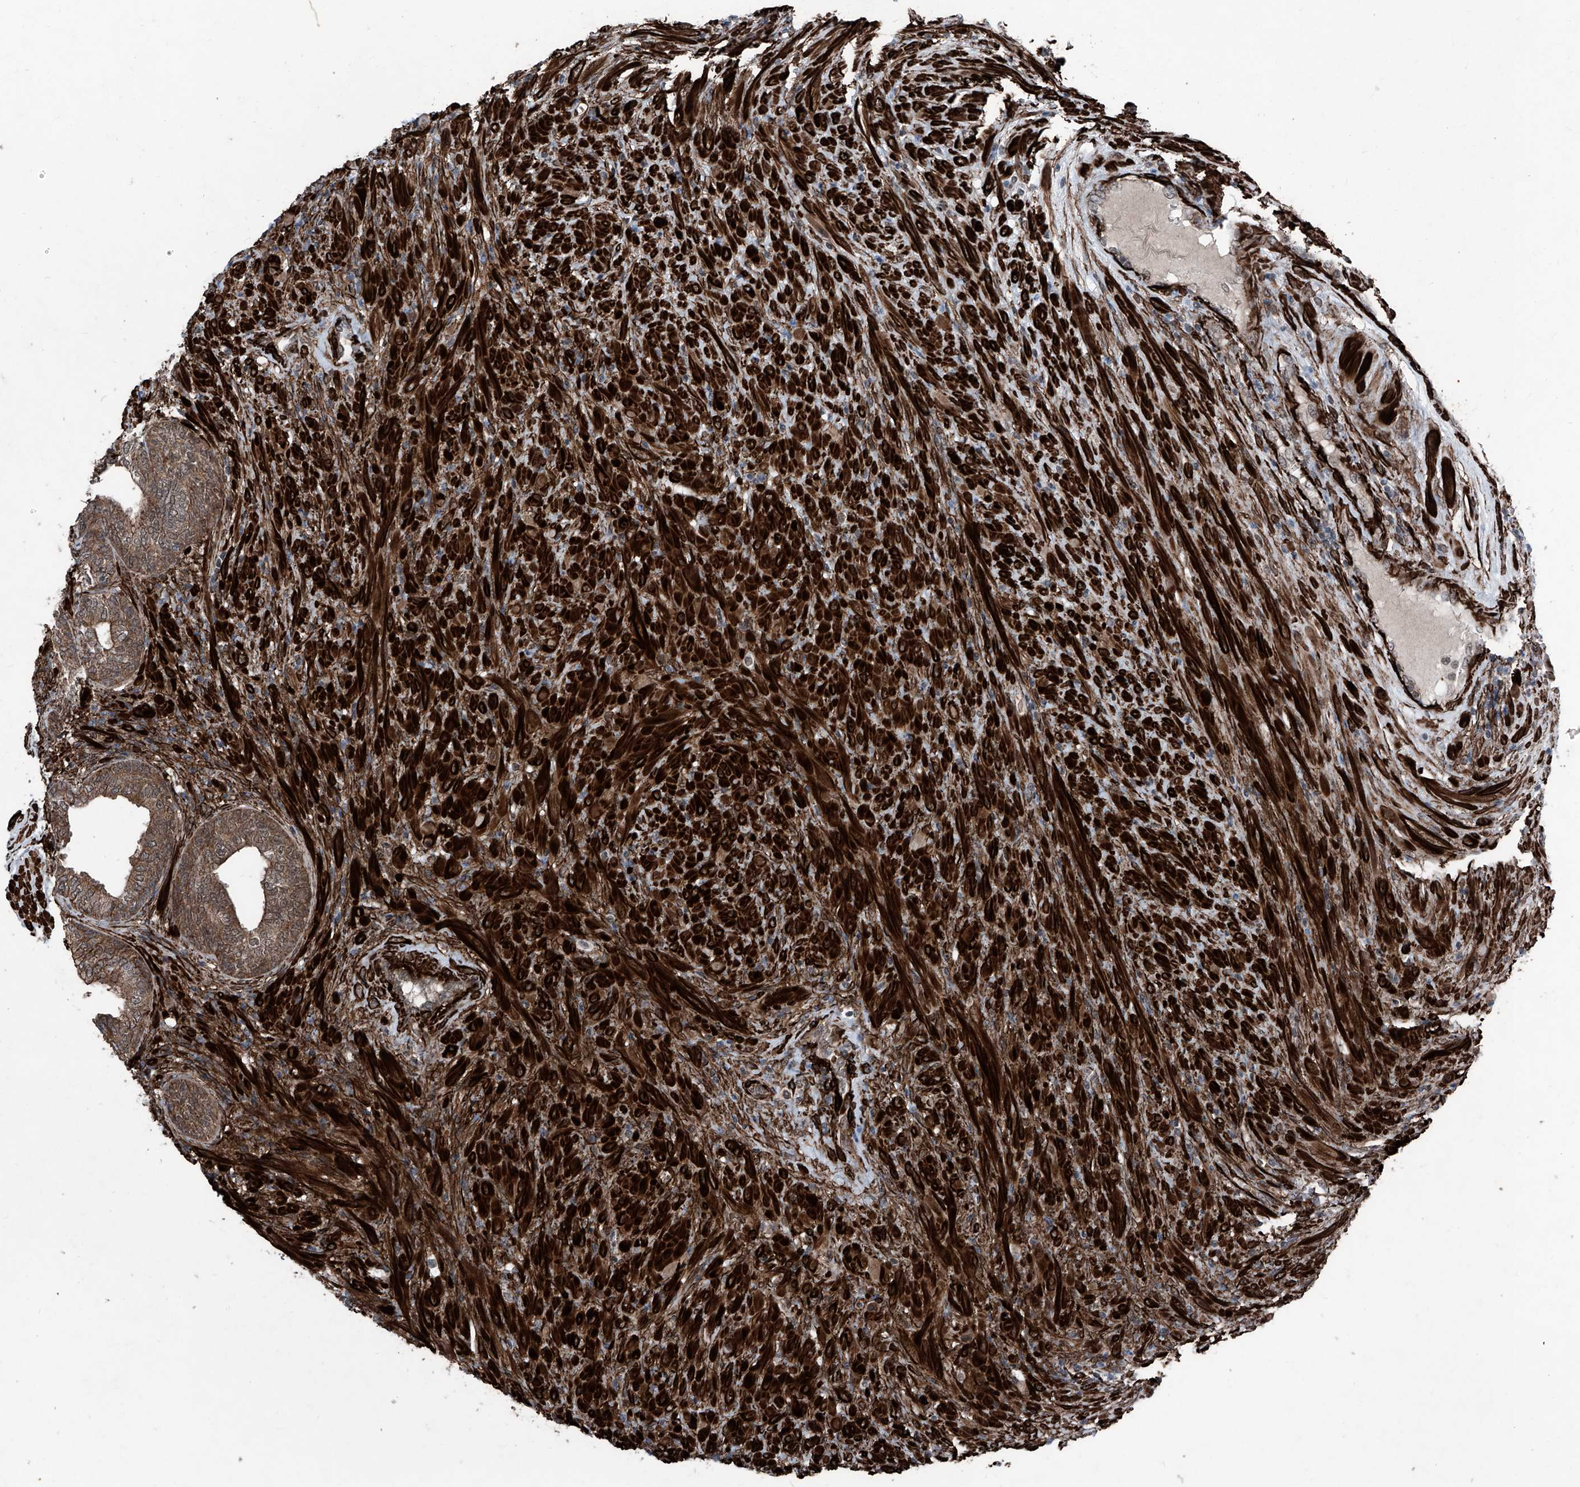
{"staining": {"intensity": "moderate", "quantity": ">75%", "location": "cytoplasmic/membranous"}, "tissue": "prostate", "cell_type": "Glandular cells", "image_type": "normal", "snomed": [{"axis": "morphology", "description": "Normal tissue, NOS"}, {"axis": "topography", "description": "Prostate"}], "caption": "Moderate cytoplasmic/membranous protein staining is present in about >75% of glandular cells in prostate.", "gene": "COA7", "patient": {"sex": "male", "age": 76}}